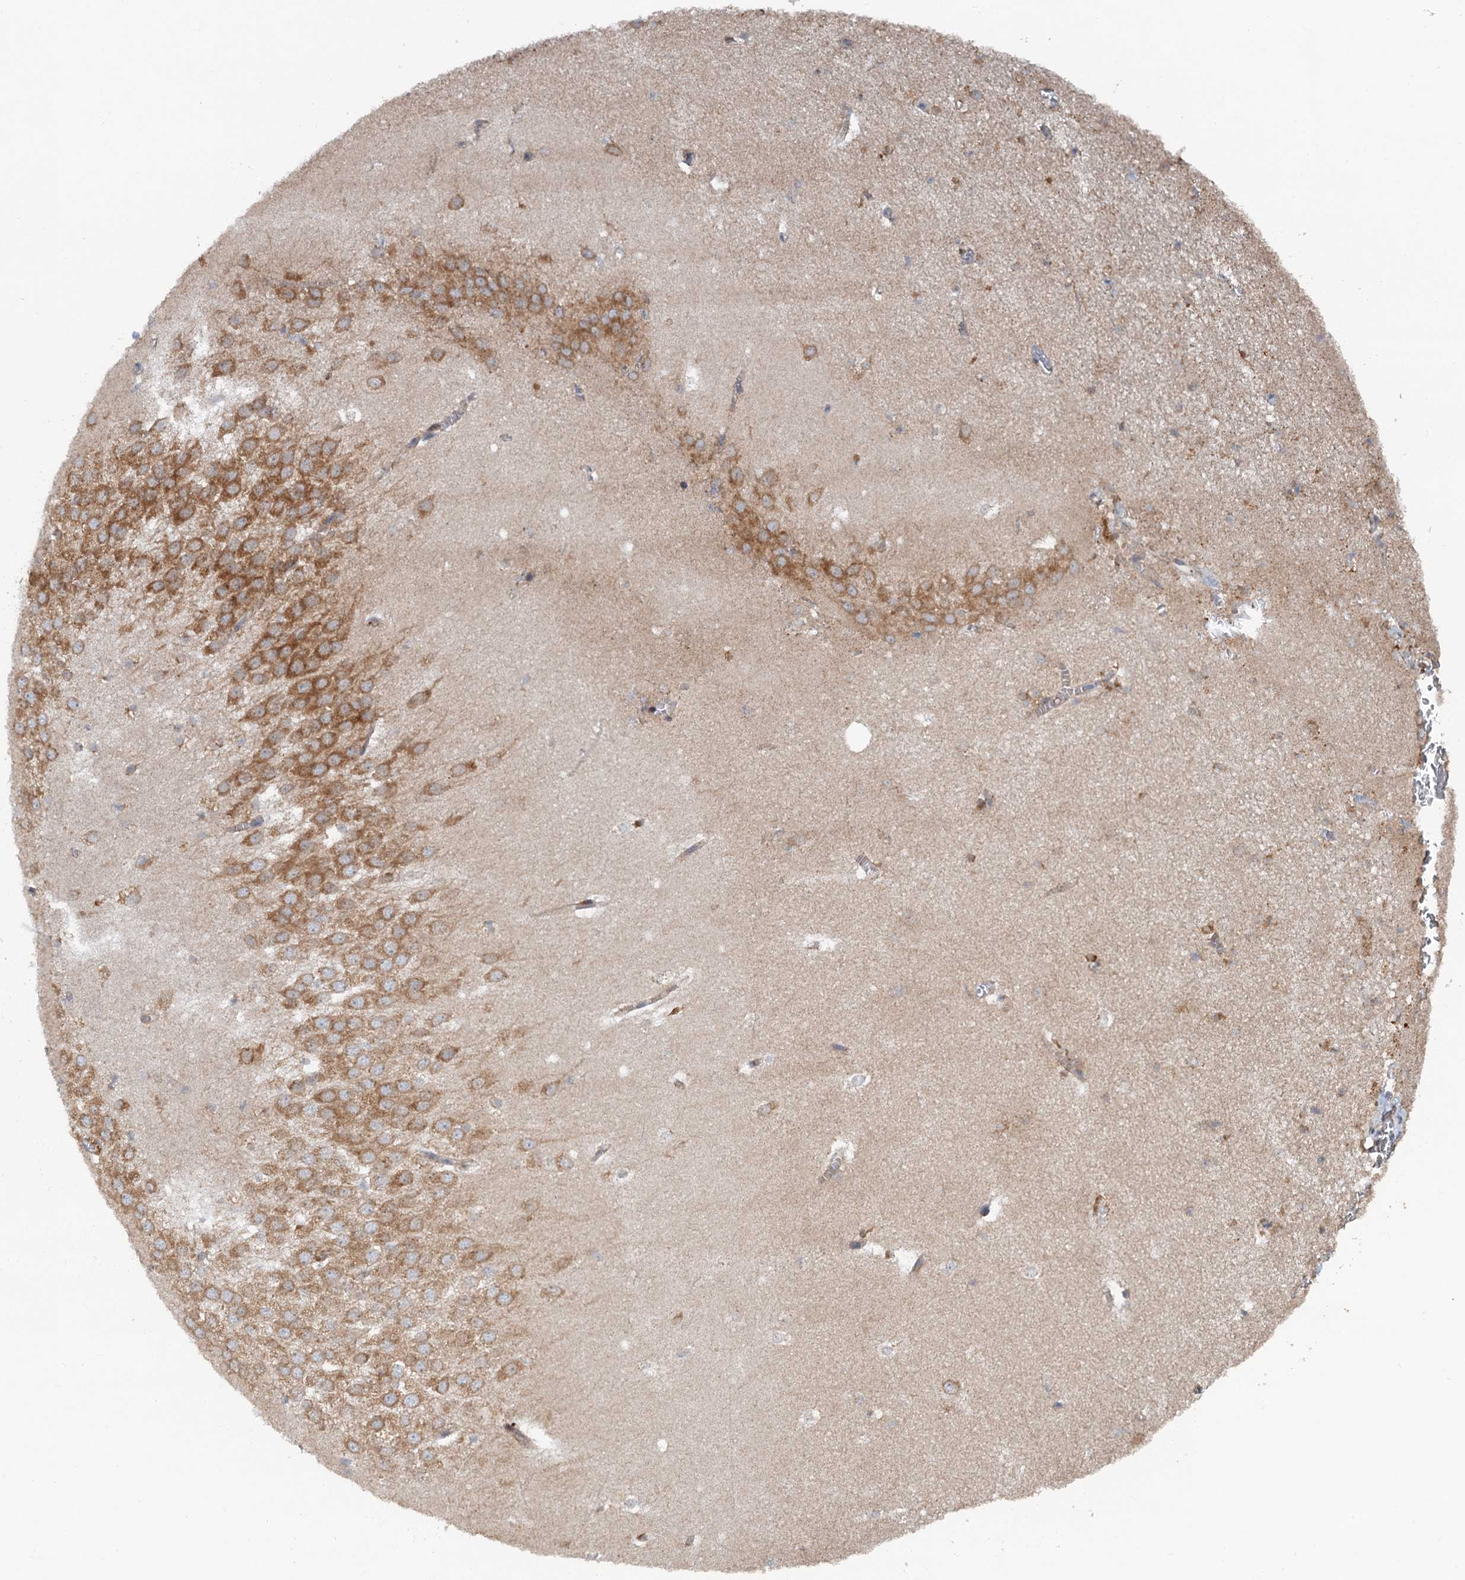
{"staining": {"intensity": "moderate", "quantity": "<25%", "location": "cytoplasmic/membranous"}, "tissue": "hippocampus", "cell_type": "Glial cells", "image_type": "normal", "snomed": [{"axis": "morphology", "description": "Normal tissue, NOS"}, {"axis": "topography", "description": "Hippocampus"}], "caption": "Moderate cytoplasmic/membranous expression is appreciated in approximately <25% of glial cells in benign hippocampus.", "gene": "COG3", "patient": {"sex": "female", "age": 64}}